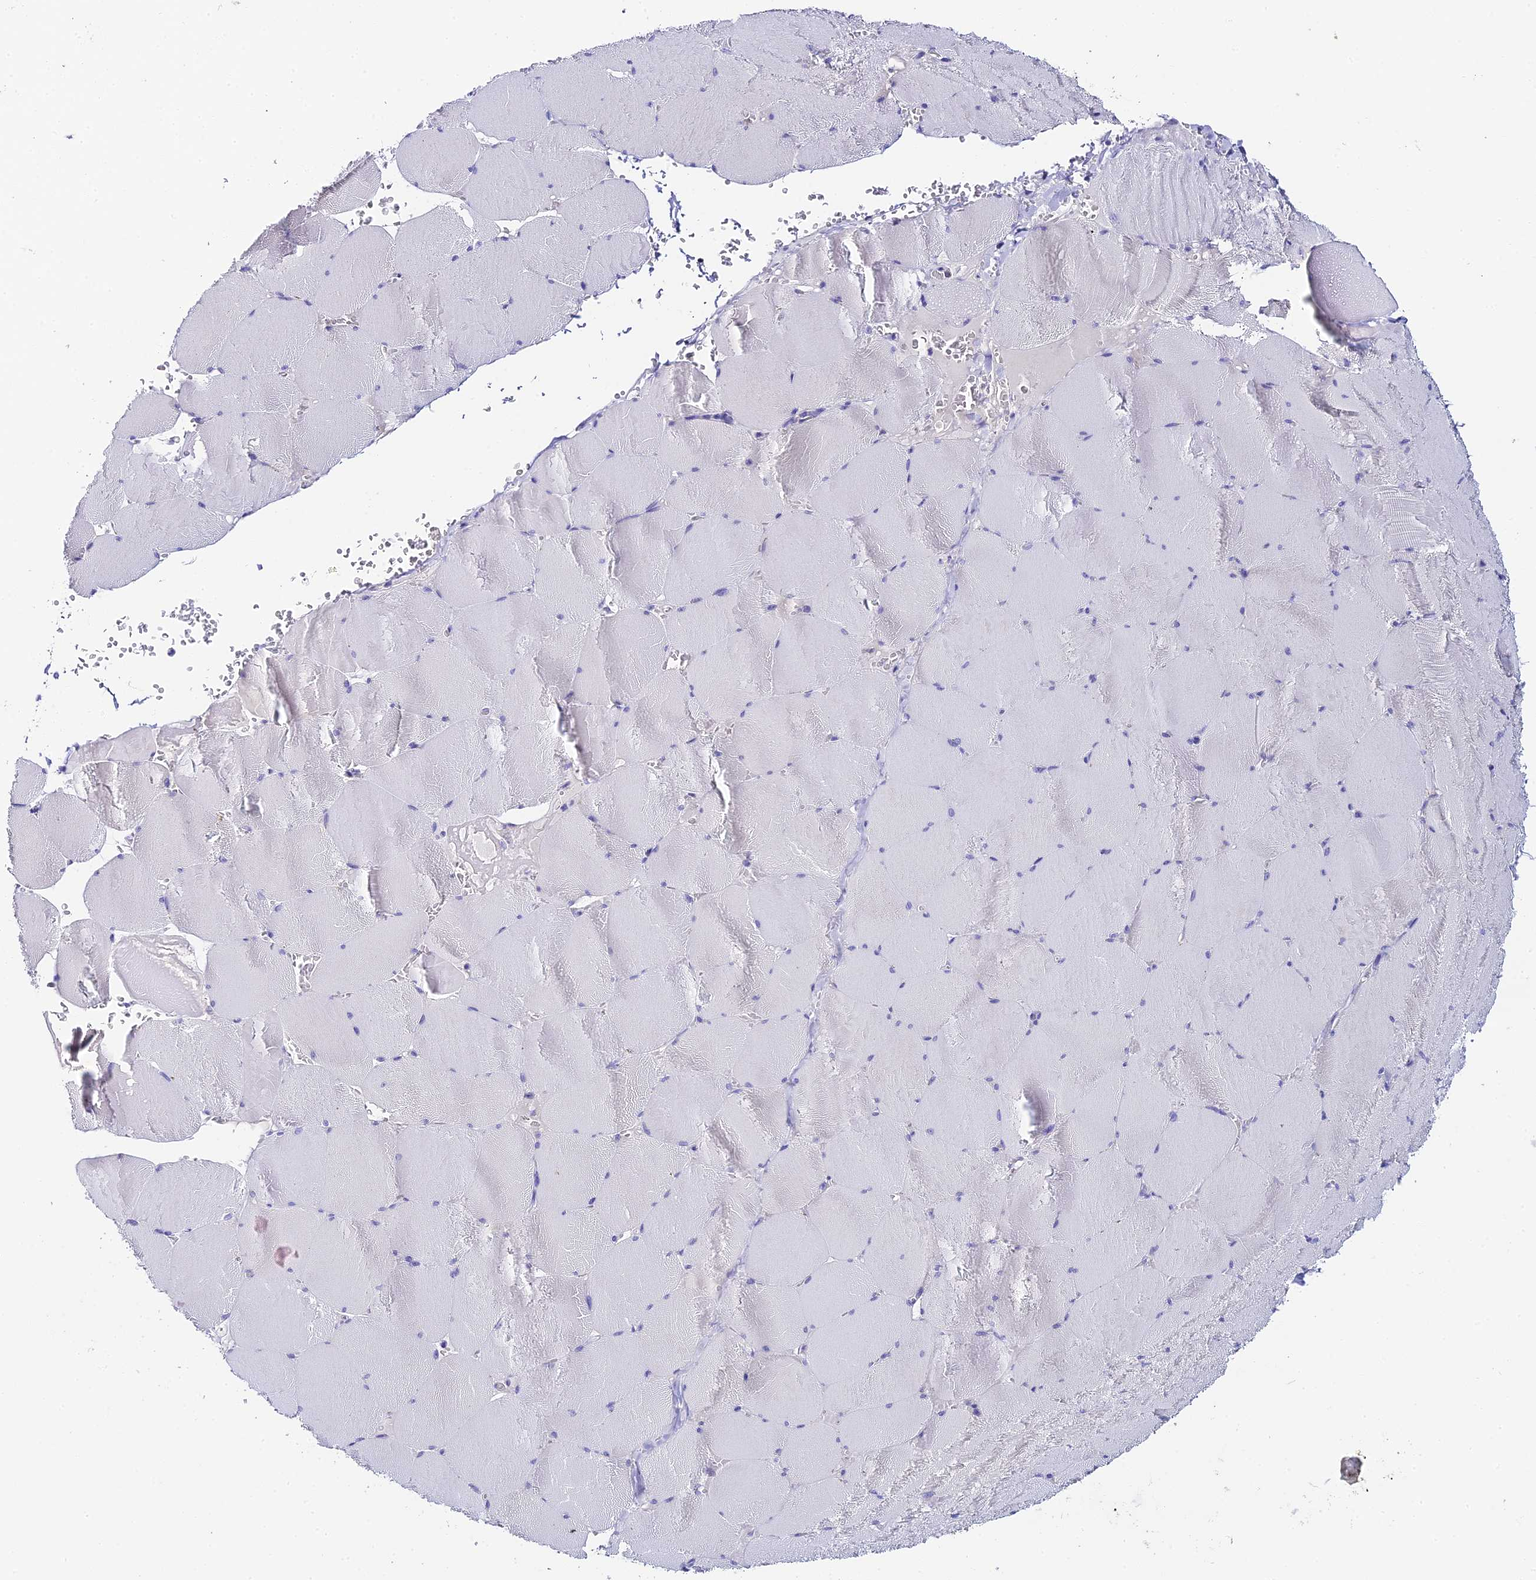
{"staining": {"intensity": "negative", "quantity": "none", "location": "none"}, "tissue": "skeletal muscle", "cell_type": "Myocytes", "image_type": "normal", "snomed": [{"axis": "morphology", "description": "Normal tissue, NOS"}, {"axis": "topography", "description": "Skeletal muscle"}, {"axis": "topography", "description": "Head-Neck"}], "caption": "A high-resolution image shows immunohistochemistry (IHC) staining of benign skeletal muscle, which reveals no significant expression in myocytes.", "gene": "C12orf29", "patient": {"sex": "male", "age": 66}}